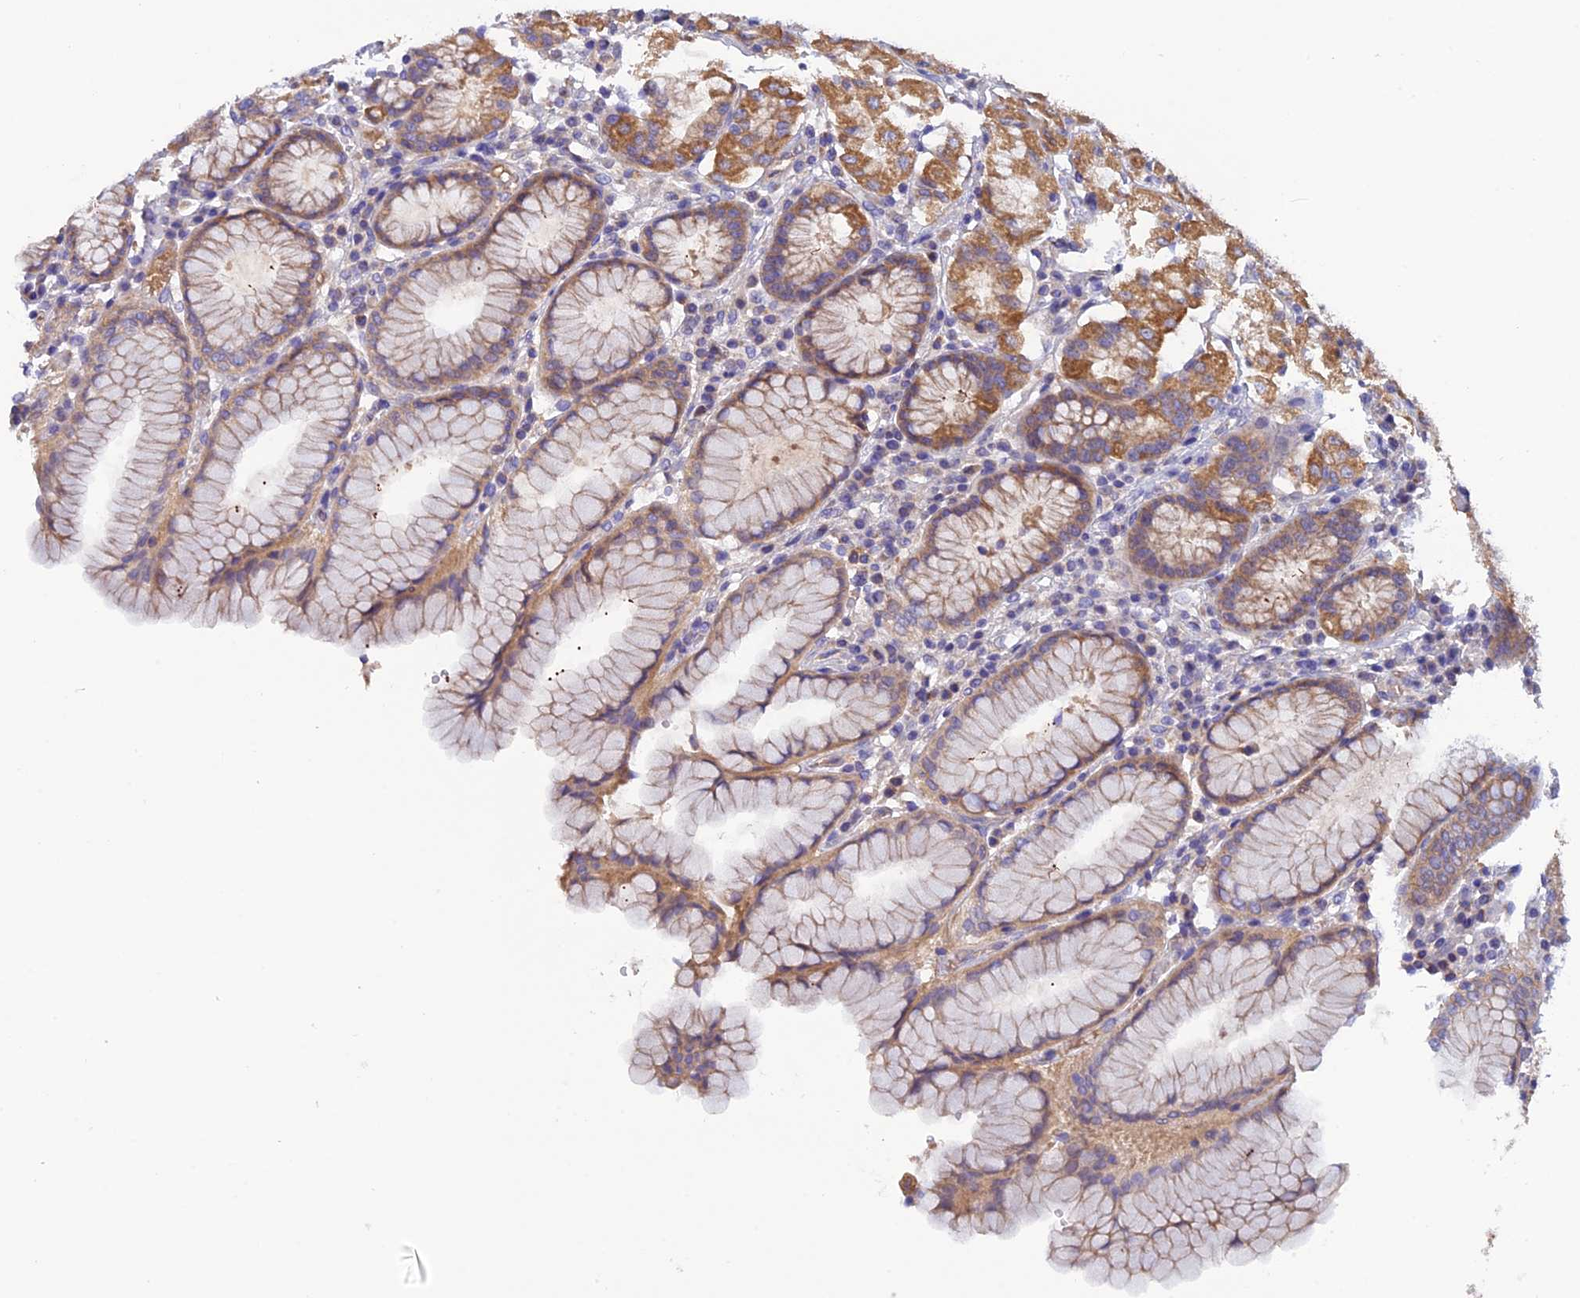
{"staining": {"intensity": "moderate", "quantity": ">75%", "location": "cytoplasmic/membranous"}, "tissue": "stomach", "cell_type": "Glandular cells", "image_type": "normal", "snomed": [{"axis": "morphology", "description": "Normal tissue, NOS"}, {"axis": "topography", "description": "Stomach"}, {"axis": "topography", "description": "Stomach, lower"}], "caption": "Approximately >75% of glandular cells in normal stomach demonstrate moderate cytoplasmic/membranous protein positivity as visualized by brown immunohistochemical staining.", "gene": "PZP", "patient": {"sex": "female", "age": 56}}